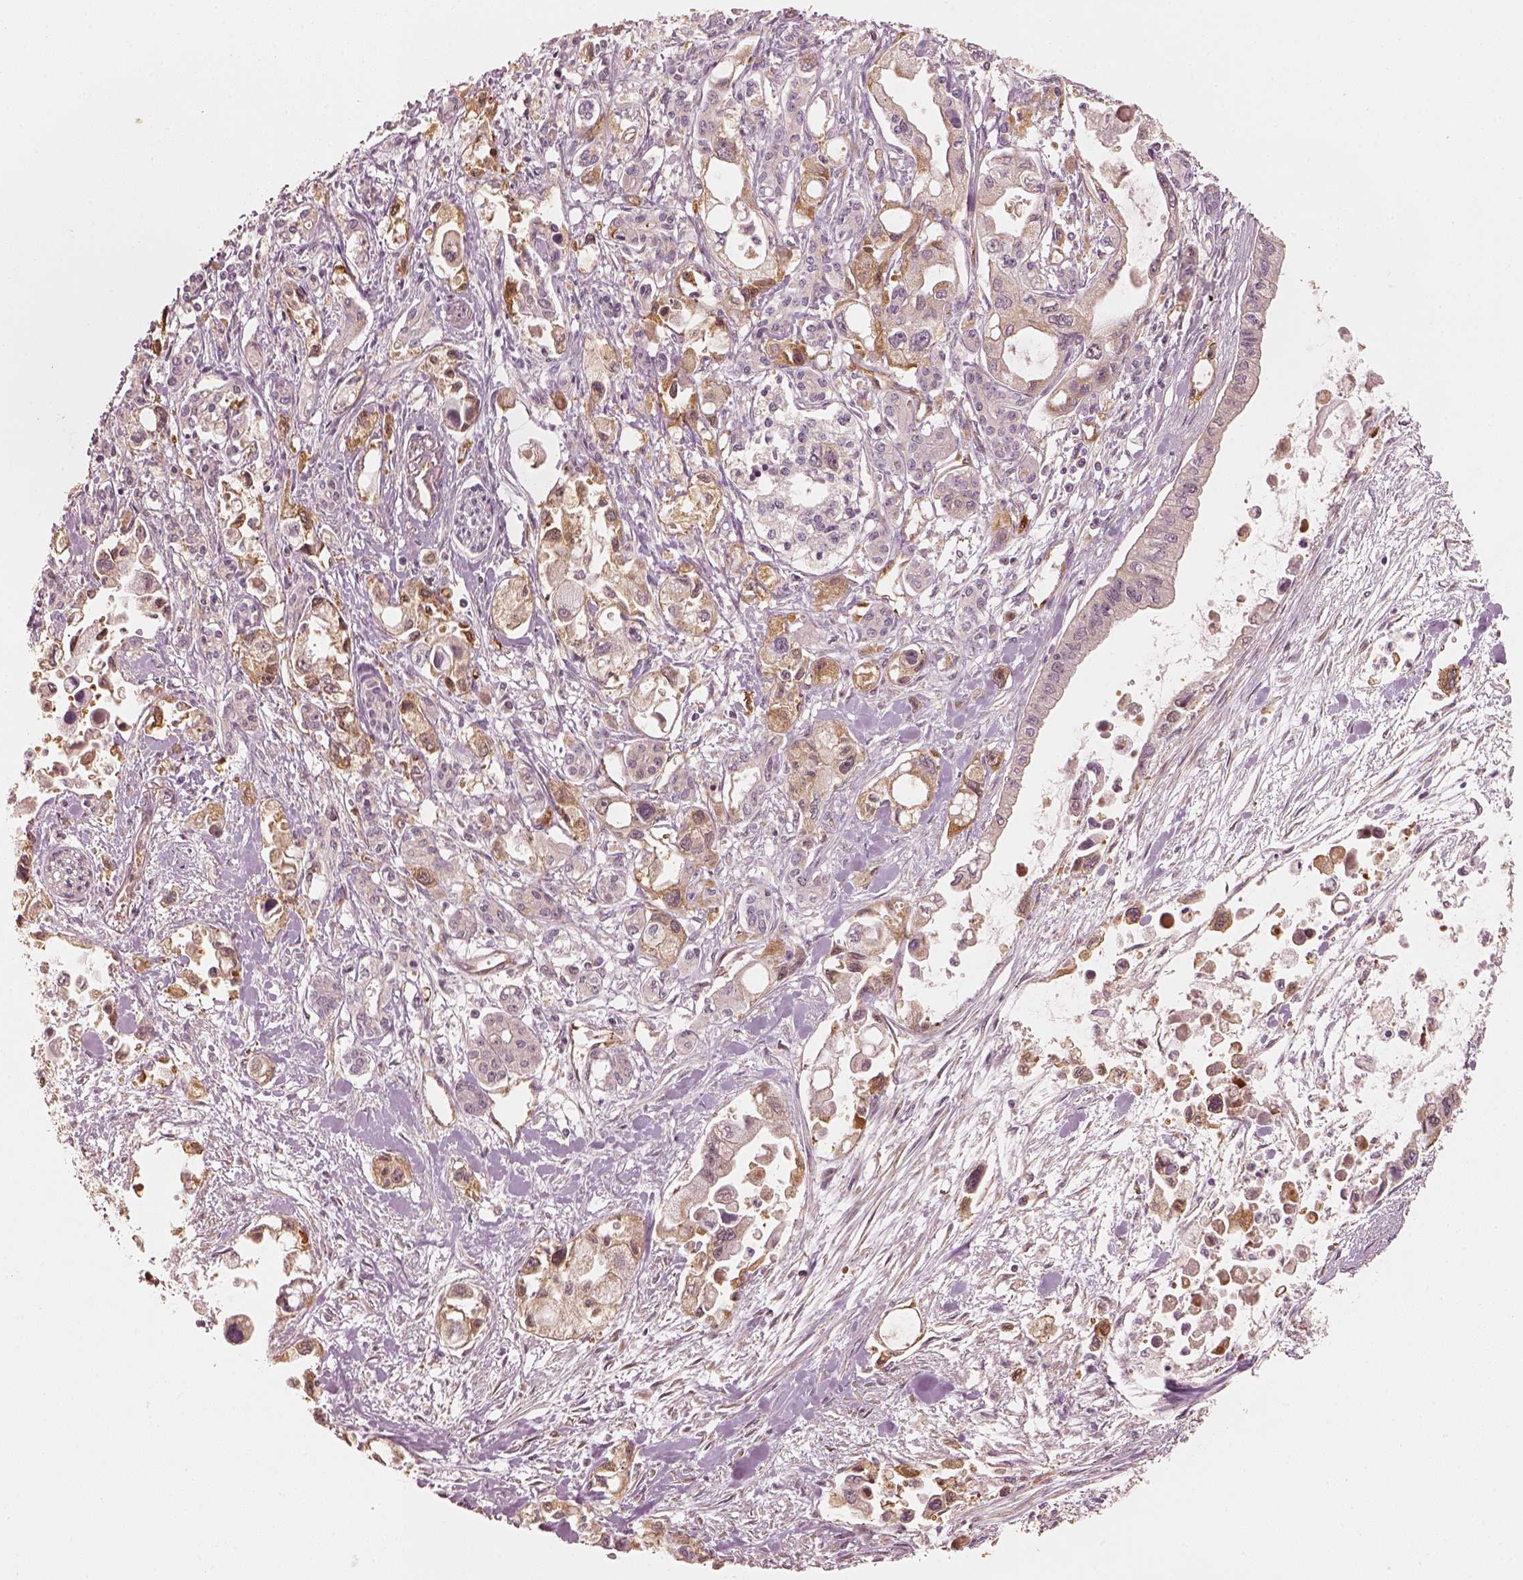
{"staining": {"intensity": "weak", "quantity": "<25%", "location": "cytoplasmic/membranous"}, "tissue": "pancreatic cancer", "cell_type": "Tumor cells", "image_type": "cancer", "snomed": [{"axis": "morphology", "description": "Adenocarcinoma, NOS"}, {"axis": "topography", "description": "Pancreas"}], "caption": "Tumor cells show no significant protein positivity in adenocarcinoma (pancreatic).", "gene": "FSCN1", "patient": {"sex": "female", "age": 61}}